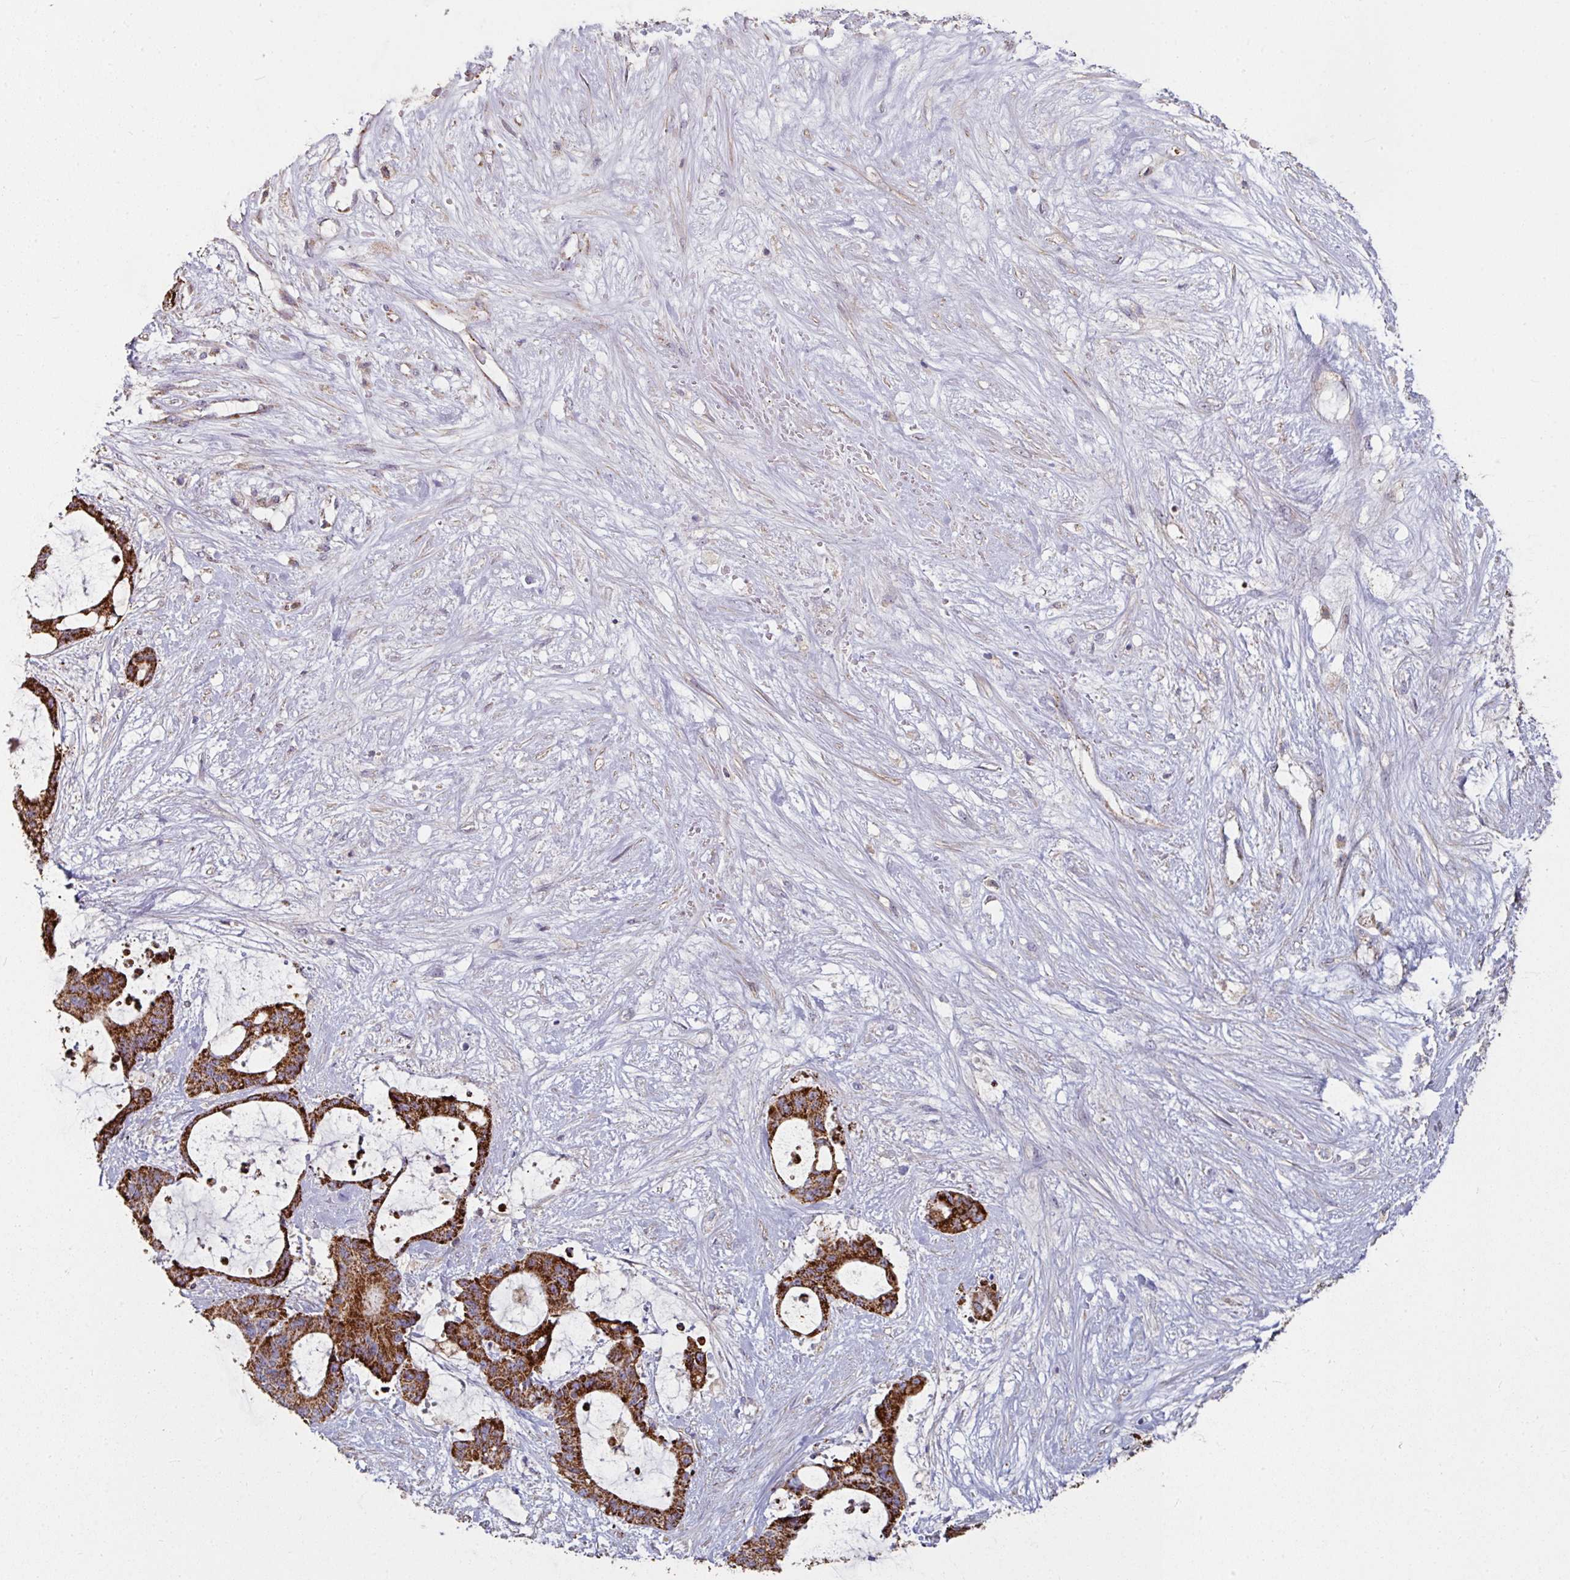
{"staining": {"intensity": "strong", "quantity": ">75%", "location": "cytoplasmic/membranous"}, "tissue": "liver cancer", "cell_type": "Tumor cells", "image_type": "cancer", "snomed": [{"axis": "morphology", "description": "Normal tissue, NOS"}, {"axis": "morphology", "description": "Cholangiocarcinoma"}, {"axis": "topography", "description": "Liver"}, {"axis": "topography", "description": "Peripheral nerve tissue"}], "caption": "DAB (3,3'-diaminobenzidine) immunohistochemical staining of human liver cholangiocarcinoma exhibits strong cytoplasmic/membranous protein positivity in approximately >75% of tumor cells. (Stains: DAB (3,3'-diaminobenzidine) in brown, nuclei in blue, Microscopy: brightfield microscopy at high magnification).", "gene": "OR2D3", "patient": {"sex": "female", "age": 73}}